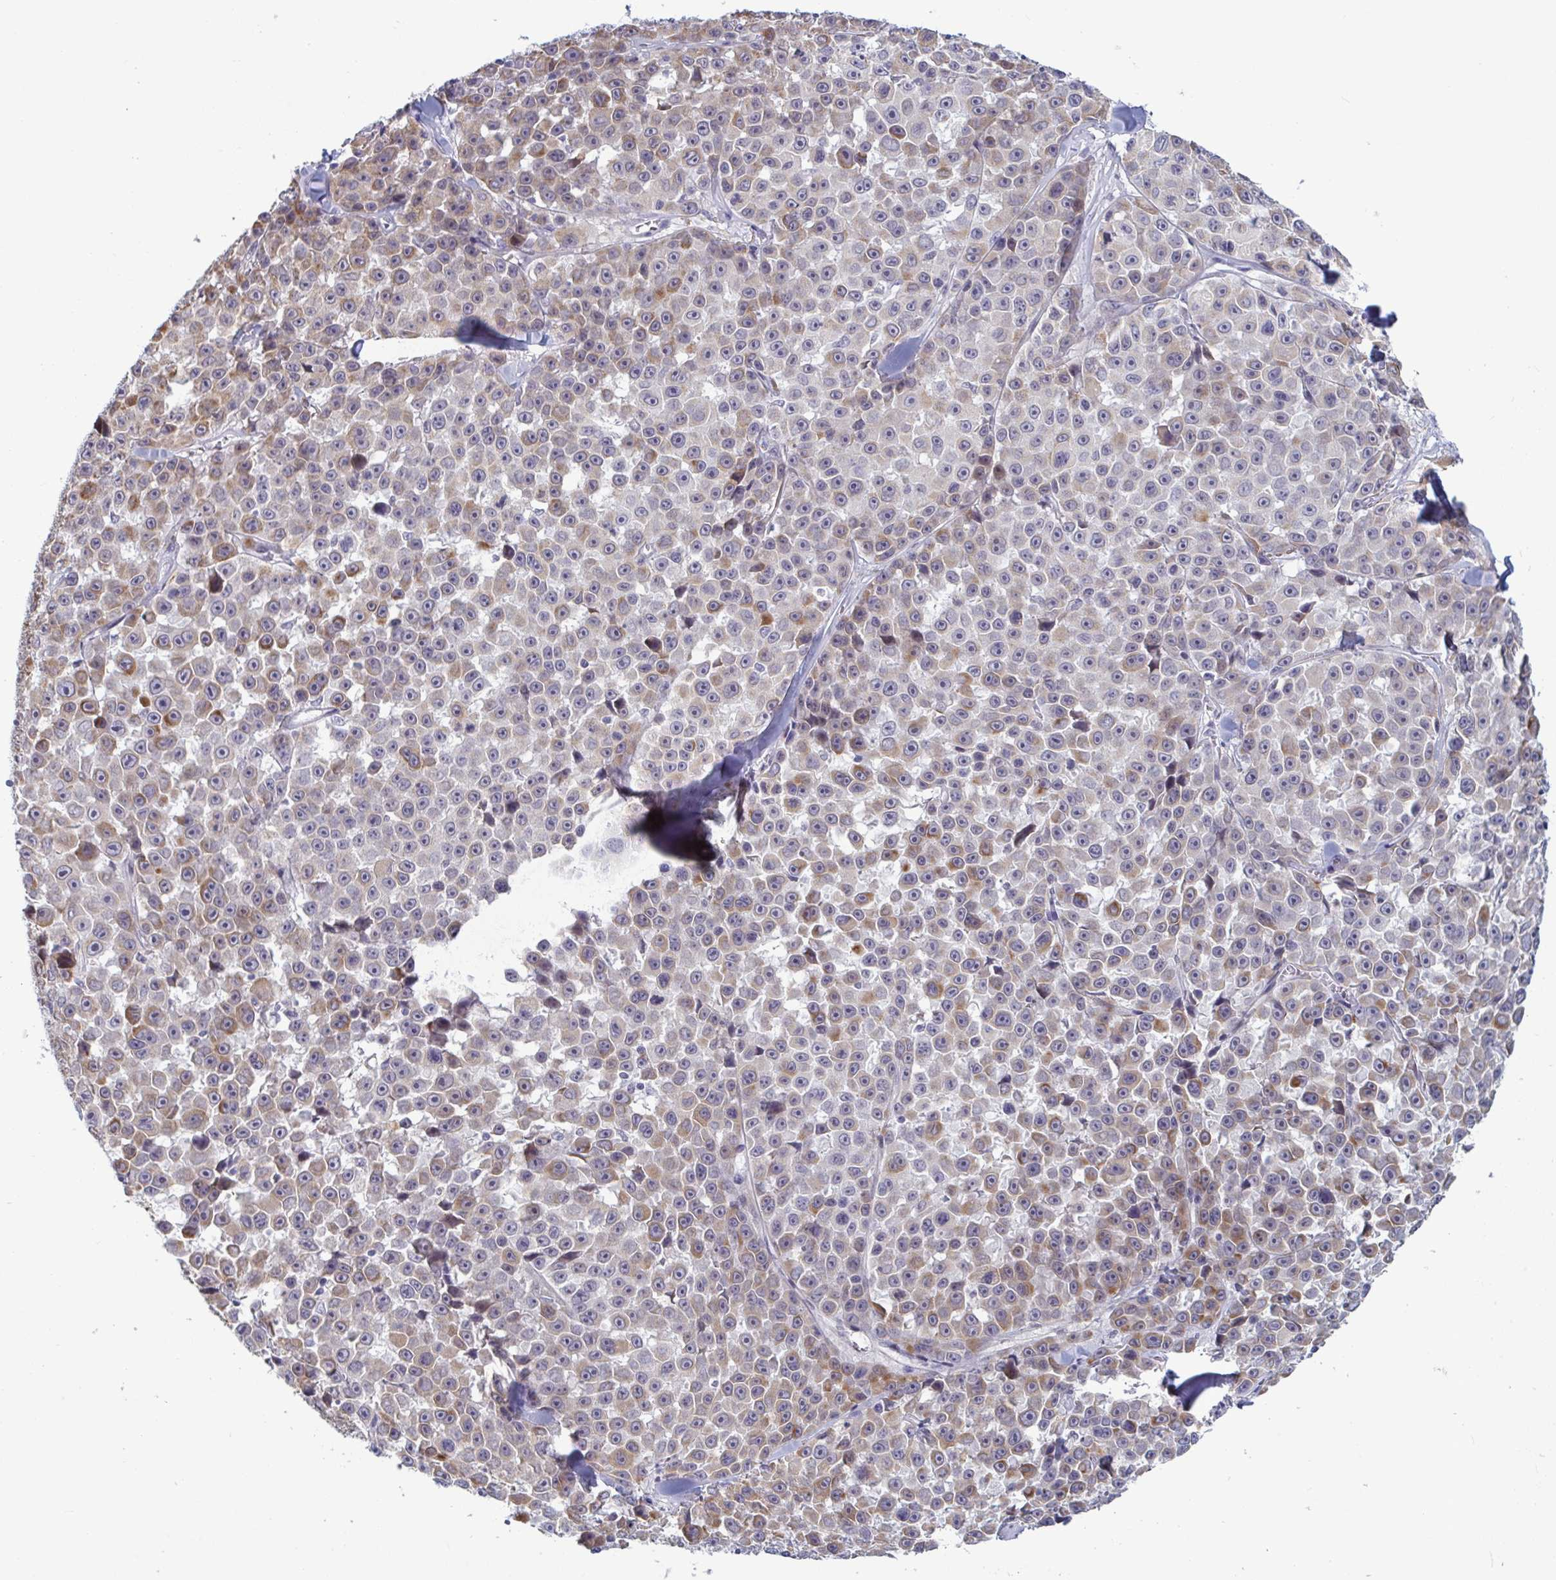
{"staining": {"intensity": "moderate", "quantity": "25%-75%", "location": "cytoplasmic/membranous"}, "tissue": "melanoma", "cell_type": "Tumor cells", "image_type": "cancer", "snomed": [{"axis": "morphology", "description": "Malignant melanoma, NOS"}, {"axis": "topography", "description": "Skin"}], "caption": "A high-resolution photomicrograph shows IHC staining of melanoma, which exhibits moderate cytoplasmic/membranous positivity in about 25%-75% of tumor cells.", "gene": "TCEAL8", "patient": {"sex": "female", "age": 66}}